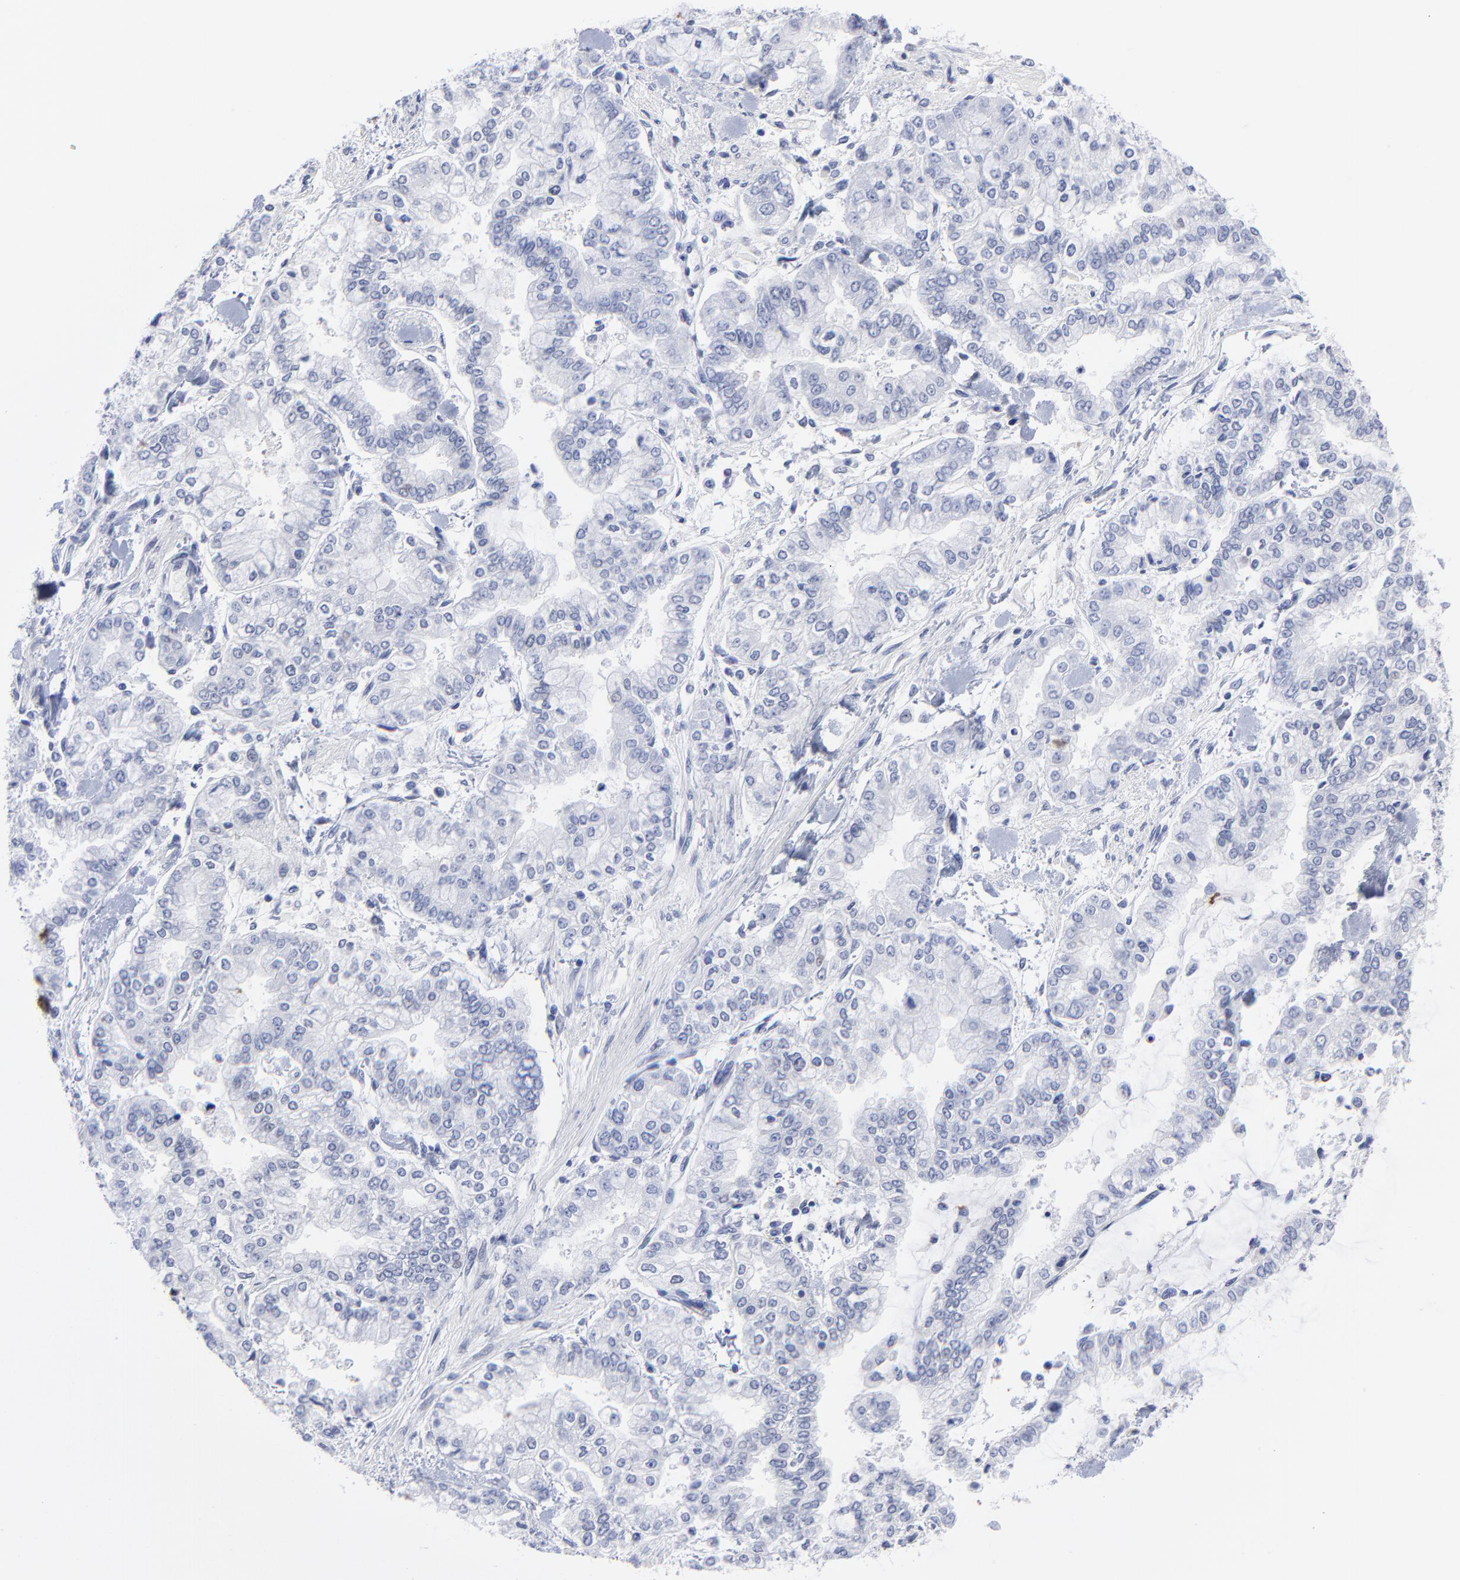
{"staining": {"intensity": "negative", "quantity": "none", "location": "none"}, "tissue": "stomach cancer", "cell_type": "Tumor cells", "image_type": "cancer", "snomed": [{"axis": "morphology", "description": "Normal tissue, NOS"}, {"axis": "morphology", "description": "Adenocarcinoma, NOS"}, {"axis": "topography", "description": "Stomach, upper"}, {"axis": "topography", "description": "Stomach"}], "caption": "An image of stomach cancer (adenocarcinoma) stained for a protein demonstrates no brown staining in tumor cells. (Immunohistochemistry (ihc), brightfield microscopy, high magnification).", "gene": "ACY1", "patient": {"sex": "male", "age": 76}}